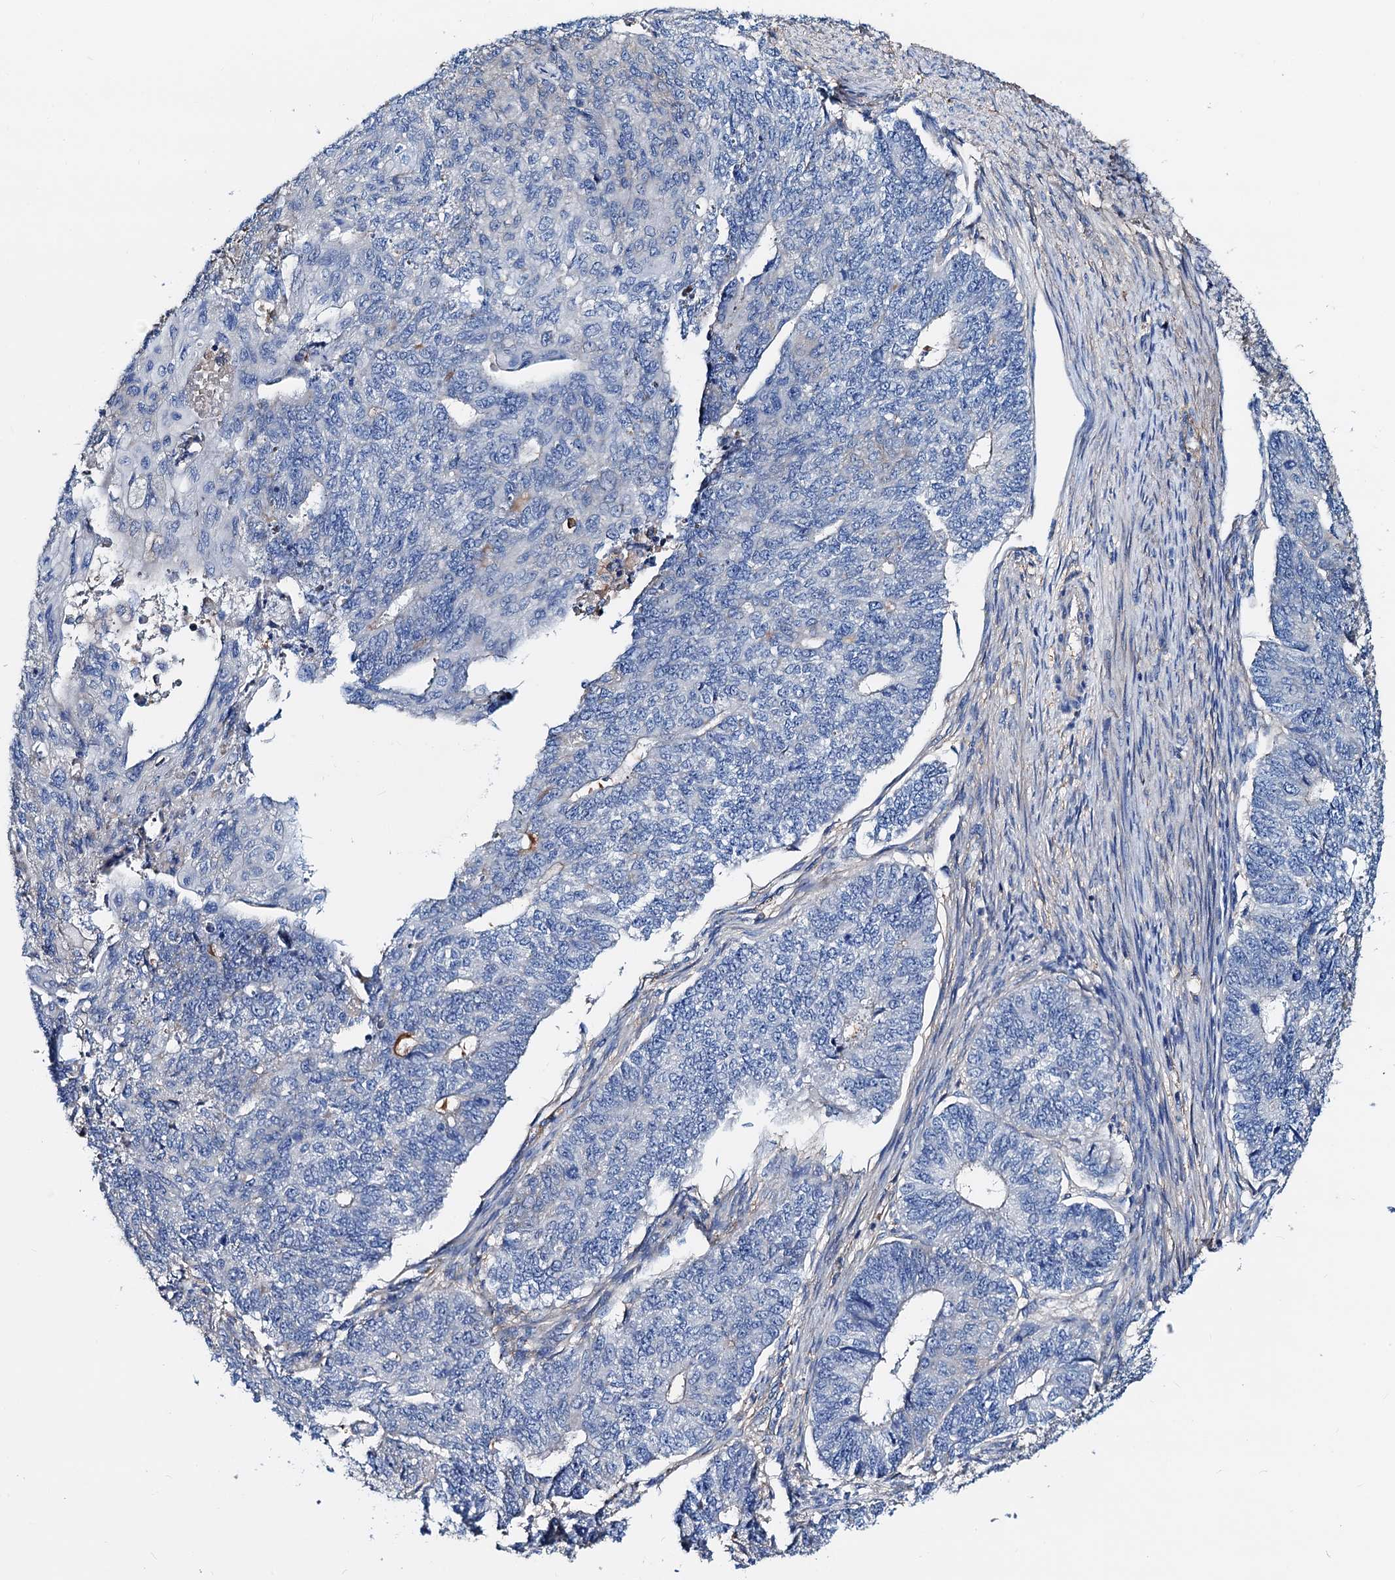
{"staining": {"intensity": "negative", "quantity": "none", "location": "none"}, "tissue": "endometrial cancer", "cell_type": "Tumor cells", "image_type": "cancer", "snomed": [{"axis": "morphology", "description": "Adenocarcinoma, NOS"}, {"axis": "topography", "description": "Endometrium"}], "caption": "Adenocarcinoma (endometrial) was stained to show a protein in brown. There is no significant staining in tumor cells.", "gene": "GCOM1", "patient": {"sex": "female", "age": 32}}